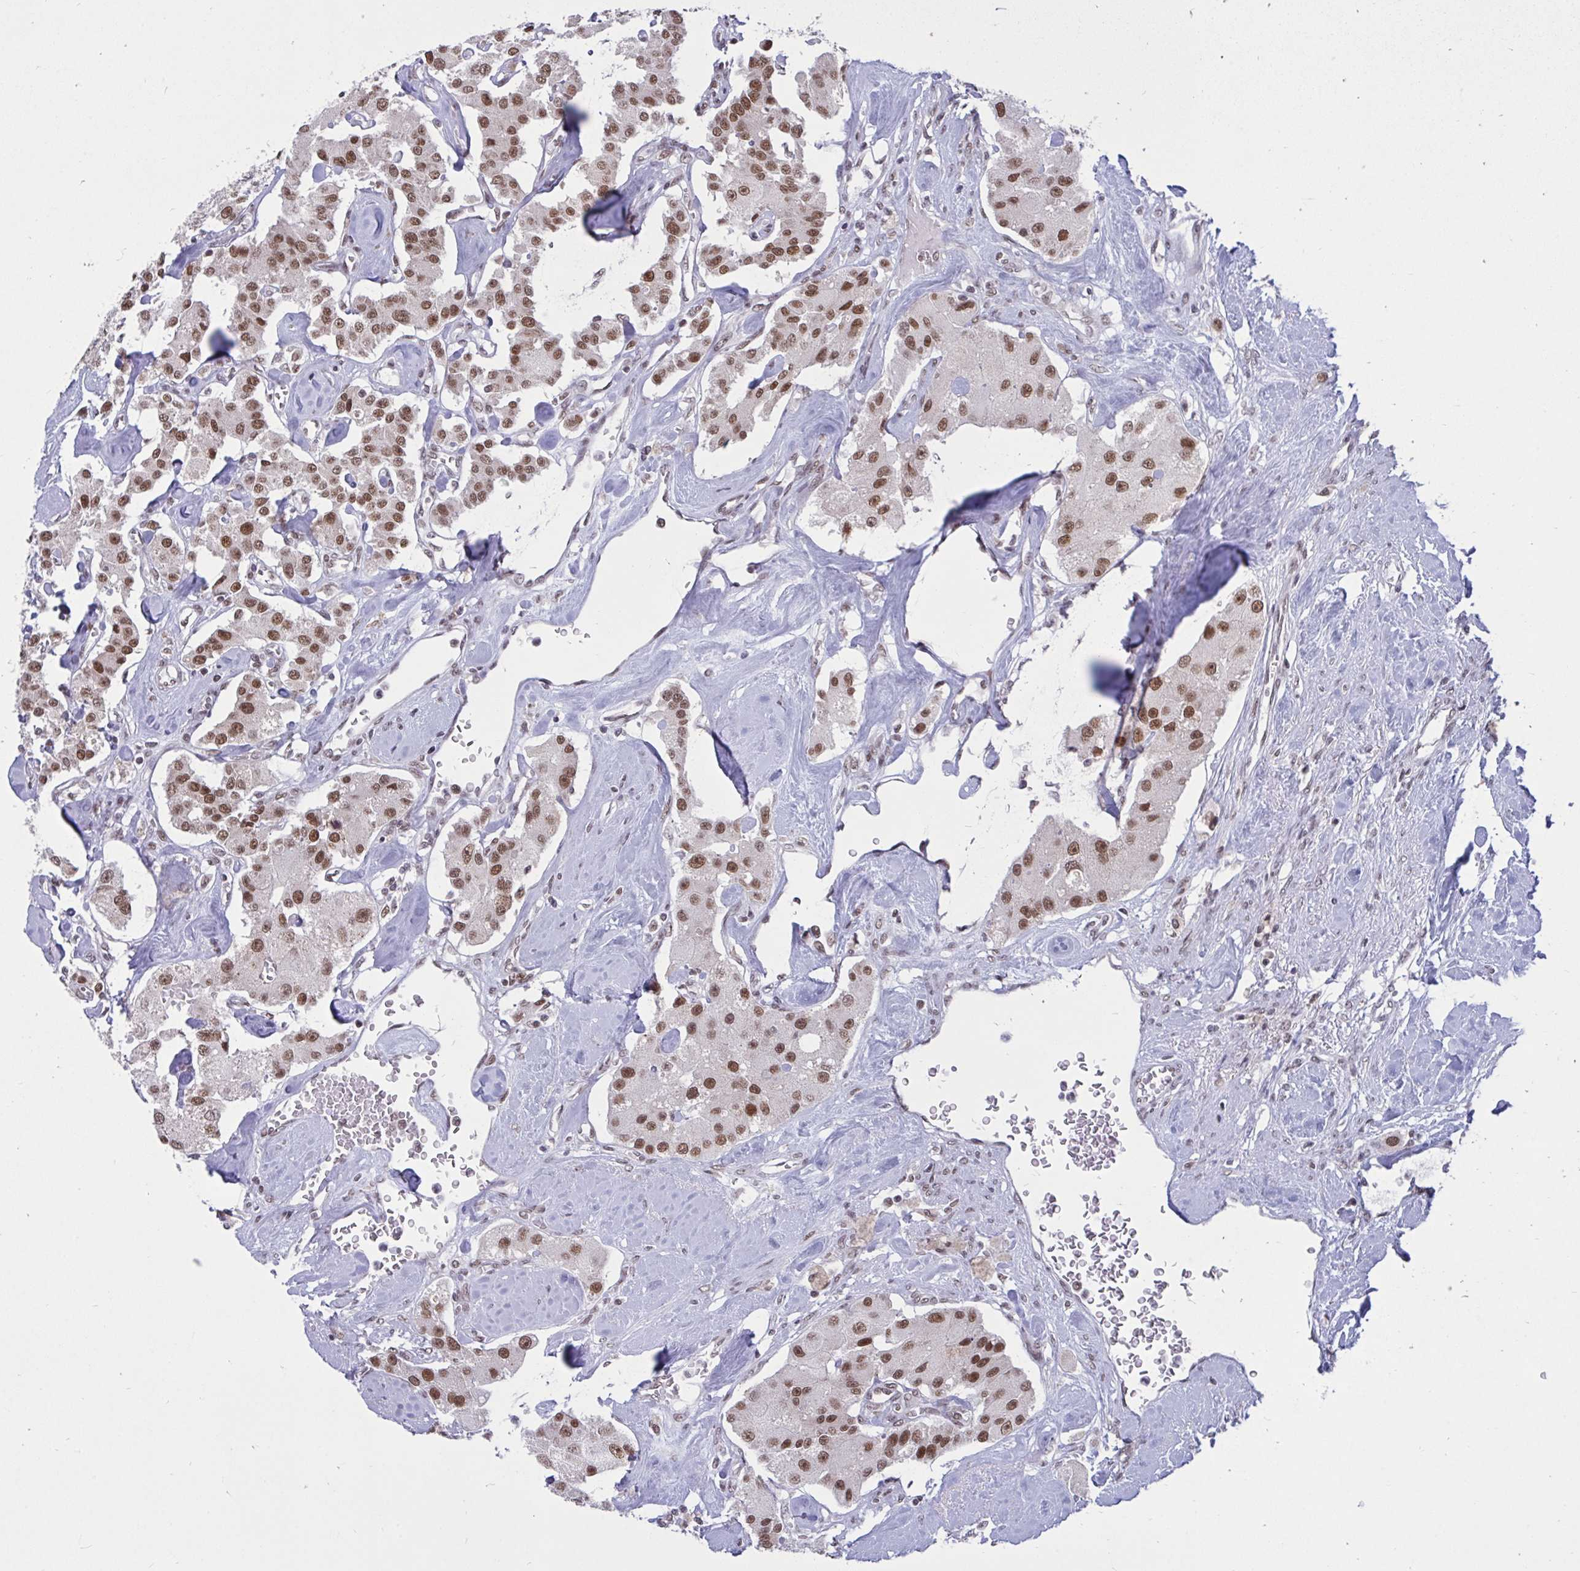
{"staining": {"intensity": "moderate", "quantity": ">75%", "location": "nuclear"}, "tissue": "carcinoid", "cell_type": "Tumor cells", "image_type": "cancer", "snomed": [{"axis": "morphology", "description": "Carcinoid, malignant, NOS"}, {"axis": "topography", "description": "Pancreas"}], "caption": "The micrograph shows immunohistochemical staining of carcinoid. There is moderate nuclear staining is present in approximately >75% of tumor cells.", "gene": "PHF10", "patient": {"sex": "male", "age": 41}}